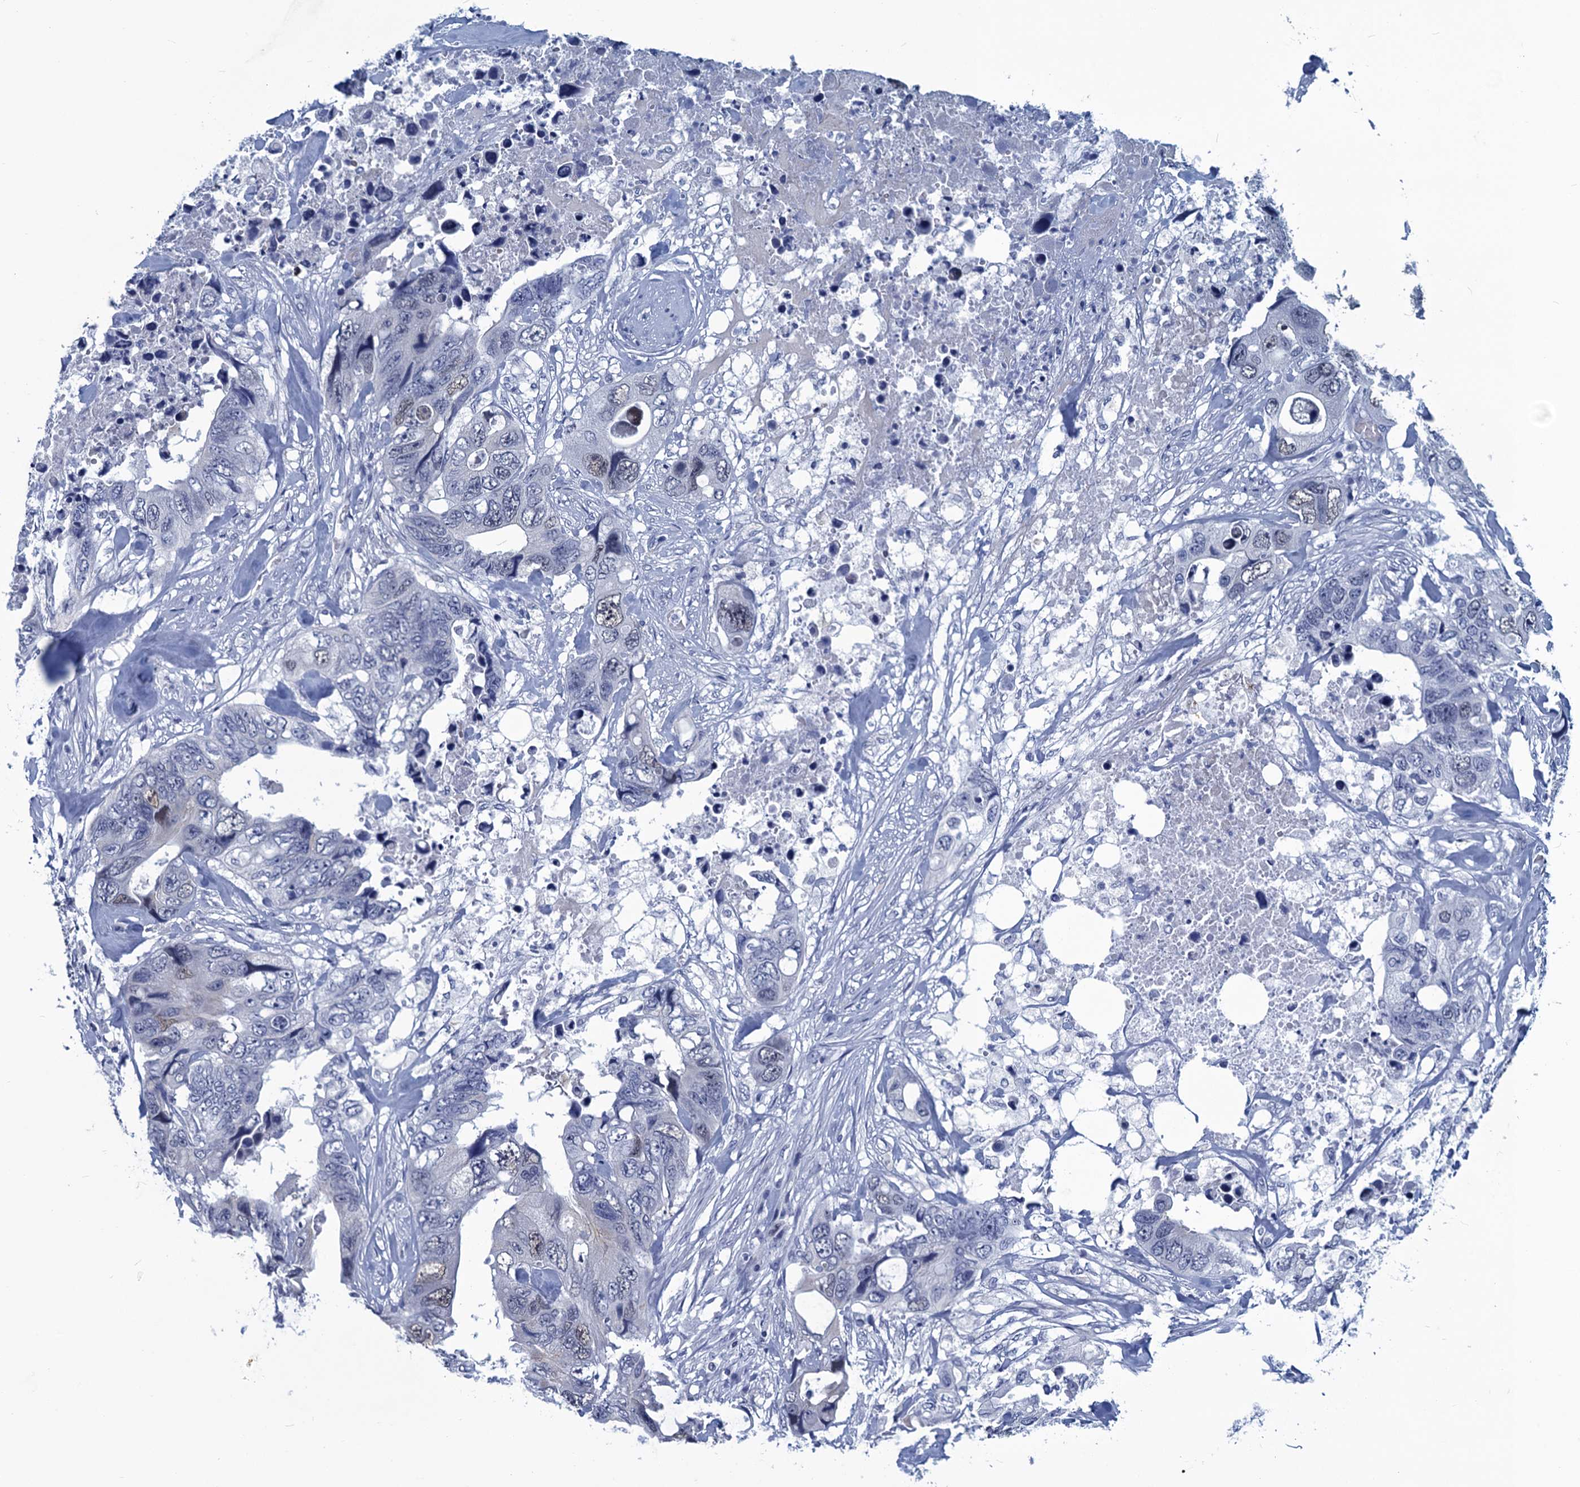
{"staining": {"intensity": "weak", "quantity": "<25%", "location": "nuclear"}, "tissue": "colorectal cancer", "cell_type": "Tumor cells", "image_type": "cancer", "snomed": [{"axis": "morphology", "description": "Adenocarcinoma, NOS"}, {"axis": "topography", "description": "Rectum"}], "caption": "Immunohistochemistry (IHC) histopathology image of neoplastic tissue: human adenocarcinoma (colorectal) stained with DAB exhibits no significant protein positivity in tumor cells.", "gene": "GINS3", "patient": {"sex": "male", "age": 57}}